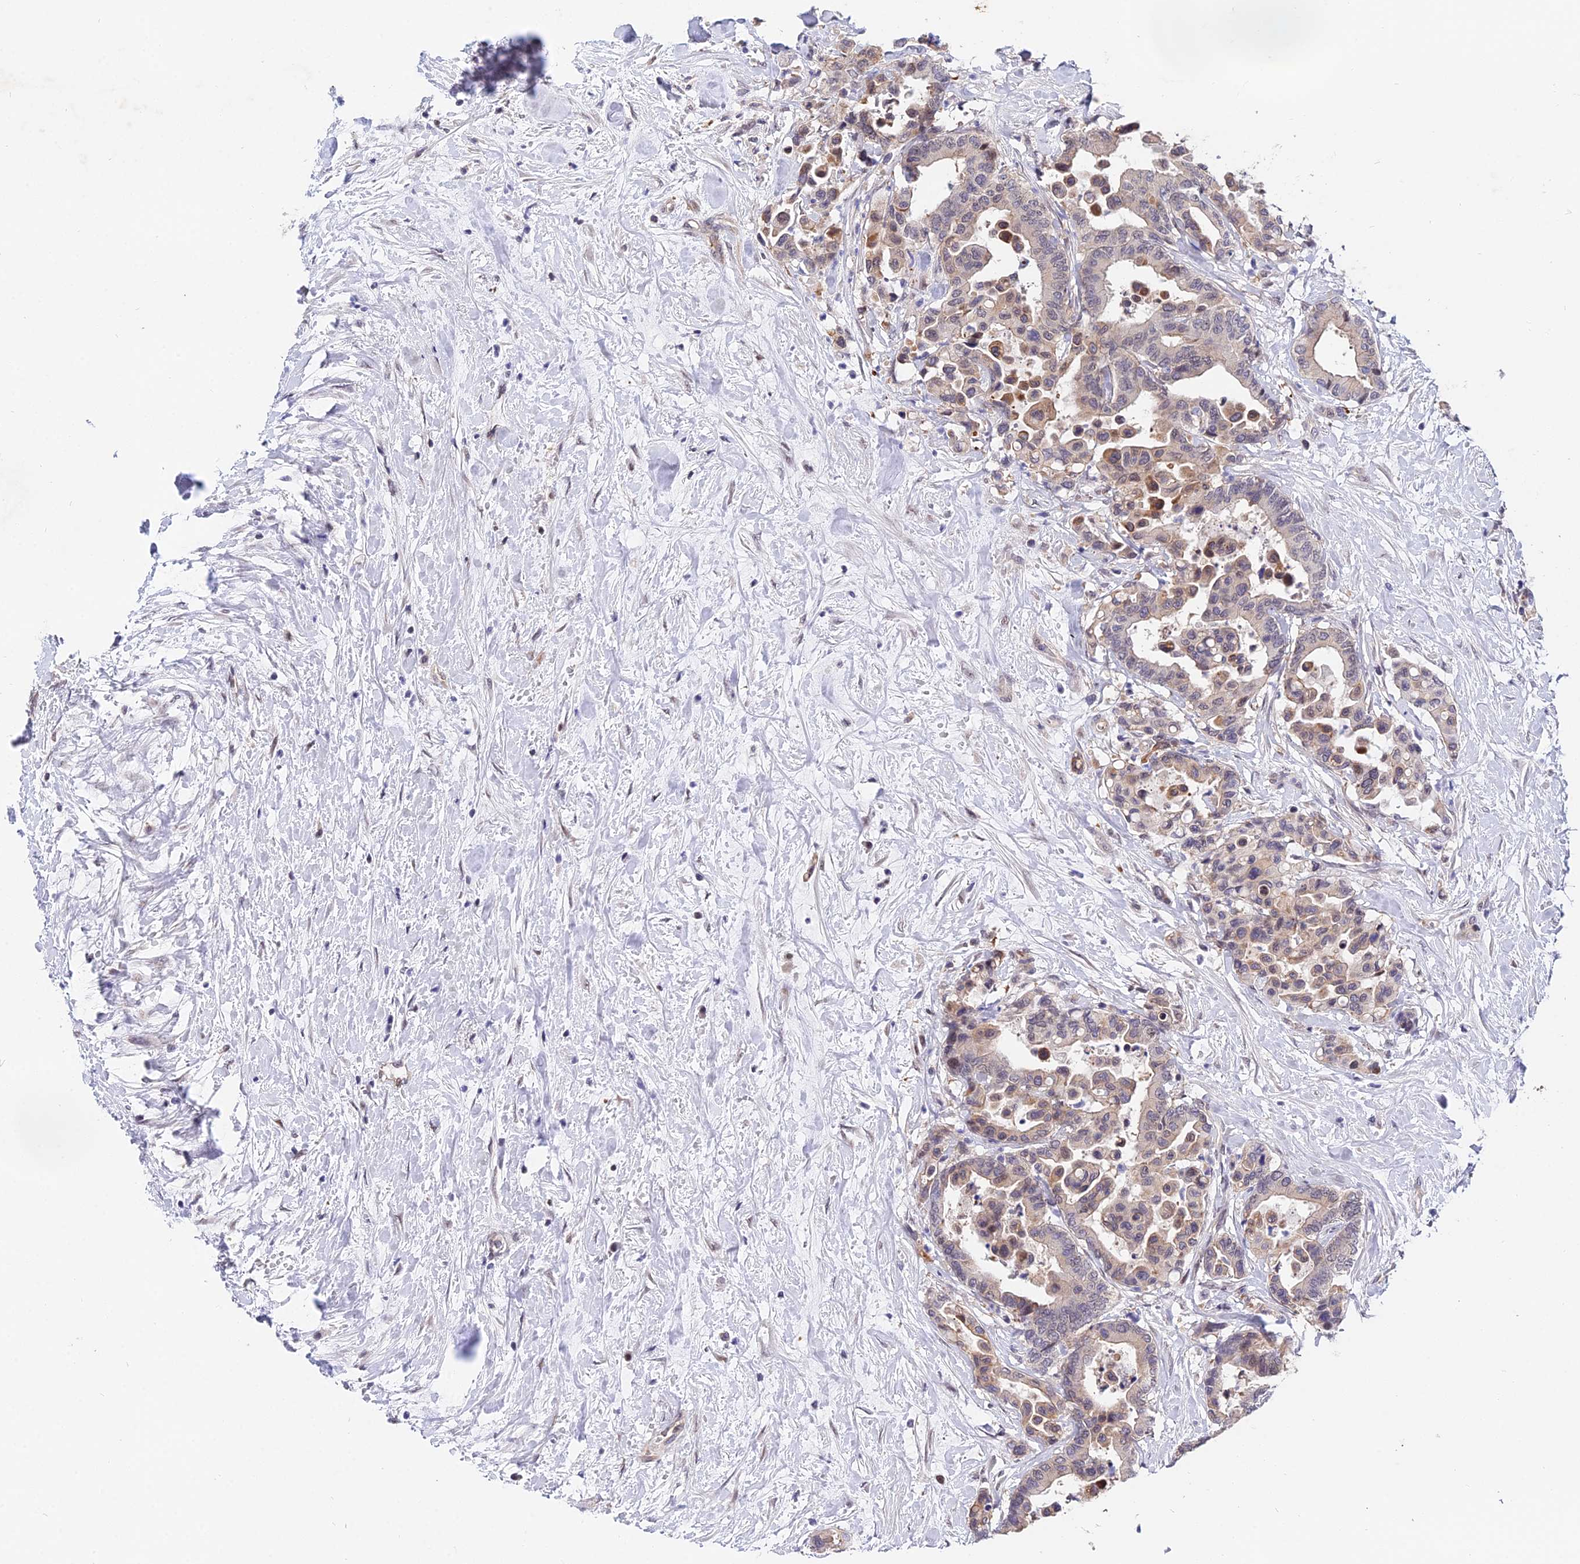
{"staining": {"intensity": "weak", "quantity": "<25%", "location": "cytoplasmic/membranous"}, "tissue": "colorectal cancer", "cell_type": "Tumor cells", "image_type": "cancer", "snomed": [{"axis": "morphology", "description": "Normal tissue, NOS"}, {"axis": "morphology", "description": "Adenocarcinoma, NOS"}, {"axis": "topography", "description": "Colon"}], "caption": "Immunohistochemistry (IHC) histopathology image of neoplastic tissue: human colorectal cancer stained with DAB (3,3'-diaminobenzidine) shows no significant protein expression in tumor cells. Nuclei are stained in blue.", "gene": "INPP4A", "patient": {"sex": "male", "age": 82}}